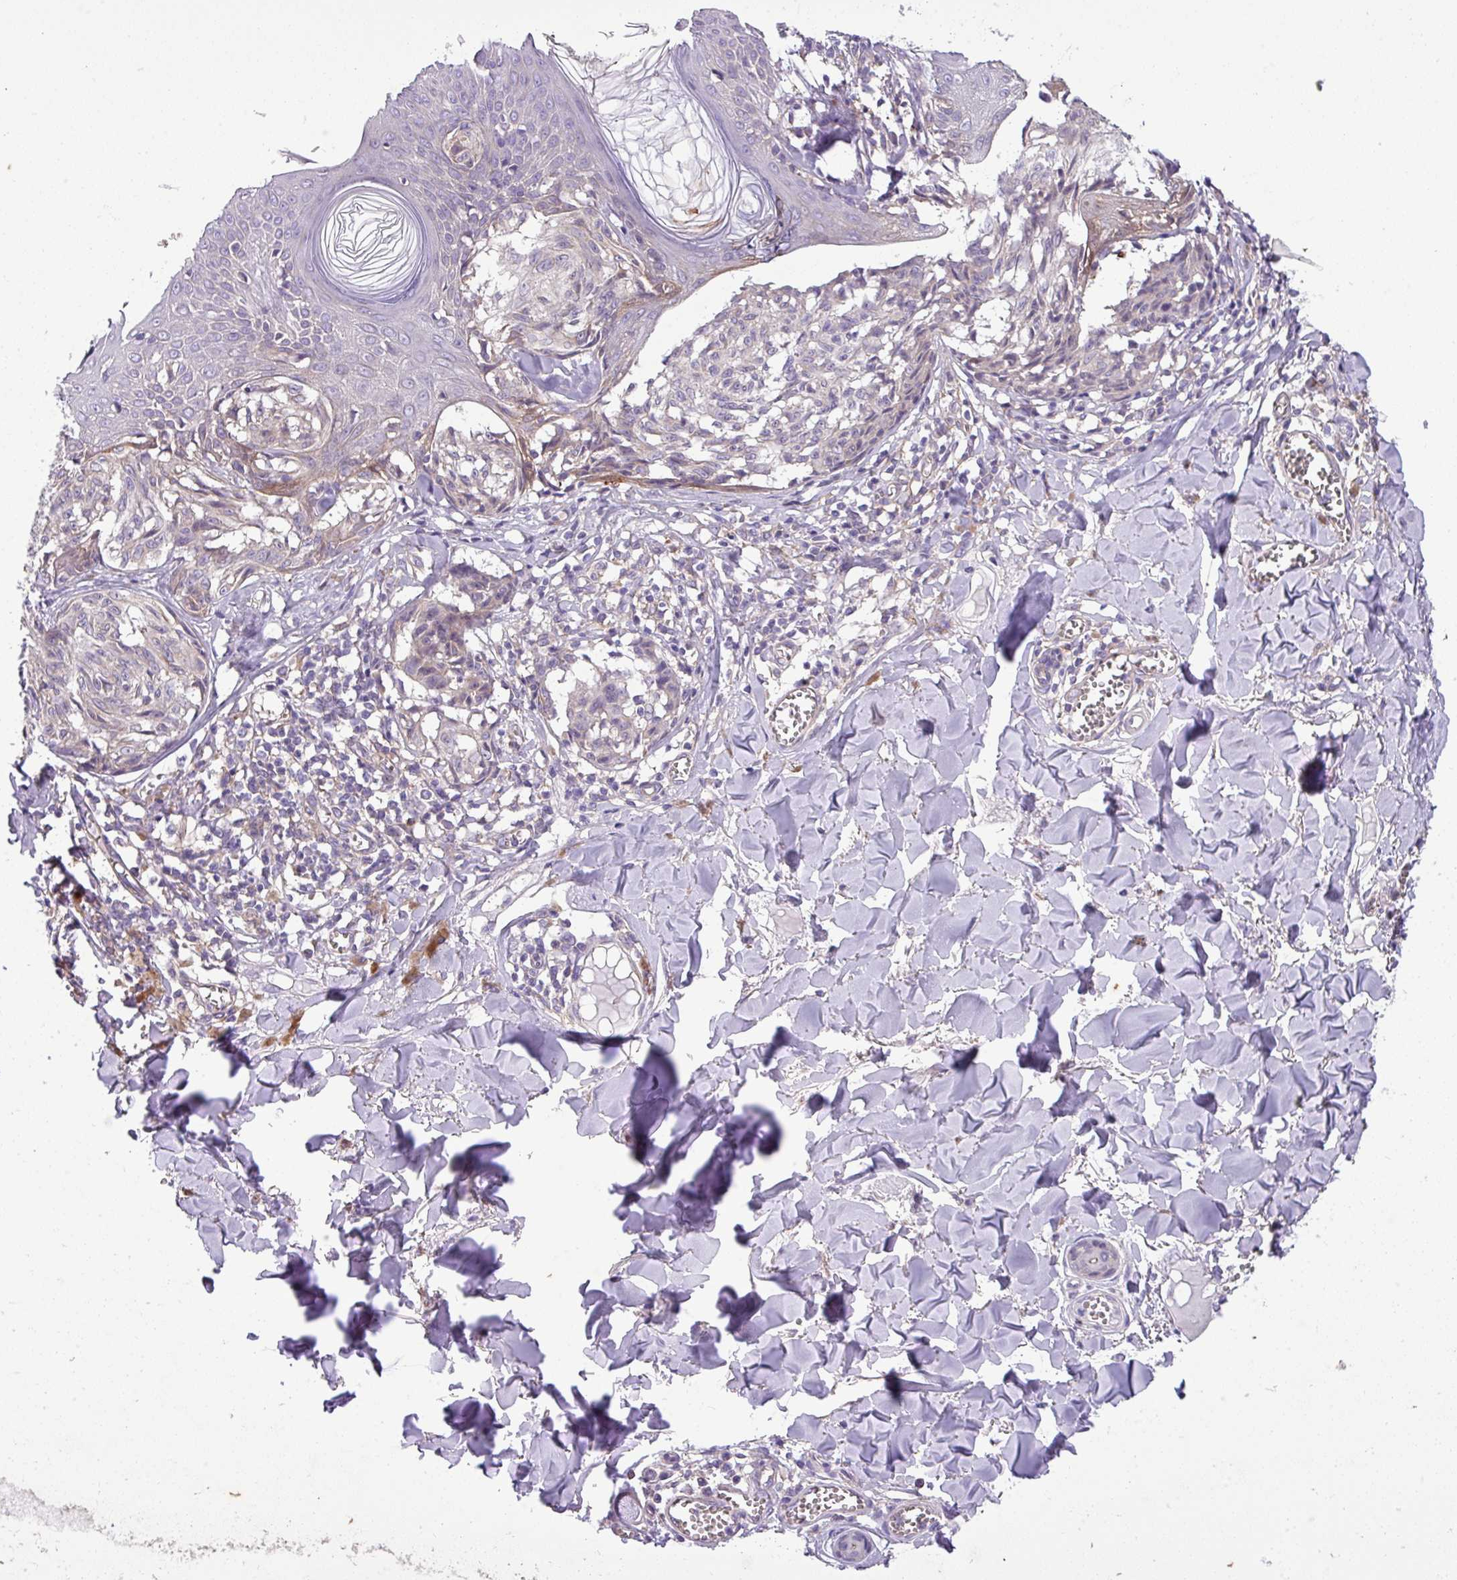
{"staining": {"intensity": "negative", "quantity": "none", "location": "none"}, "tissue": "melanoma", "cell_type": "Tumor cells", "image_type": "cancer", "snomed": [{"axis": "morphology", "description": "Malignant melanoma, NOS"}, {"axis": "topography", "description": "Skin"}], "caption": "DAB (3,3'-diaminobenzidine) immunohistochemical staining of malignant melanoma shows no significant positivity in tumor cells.", "gene": "SLC23A2", "patient": {"sex": "female", "age": 43}}